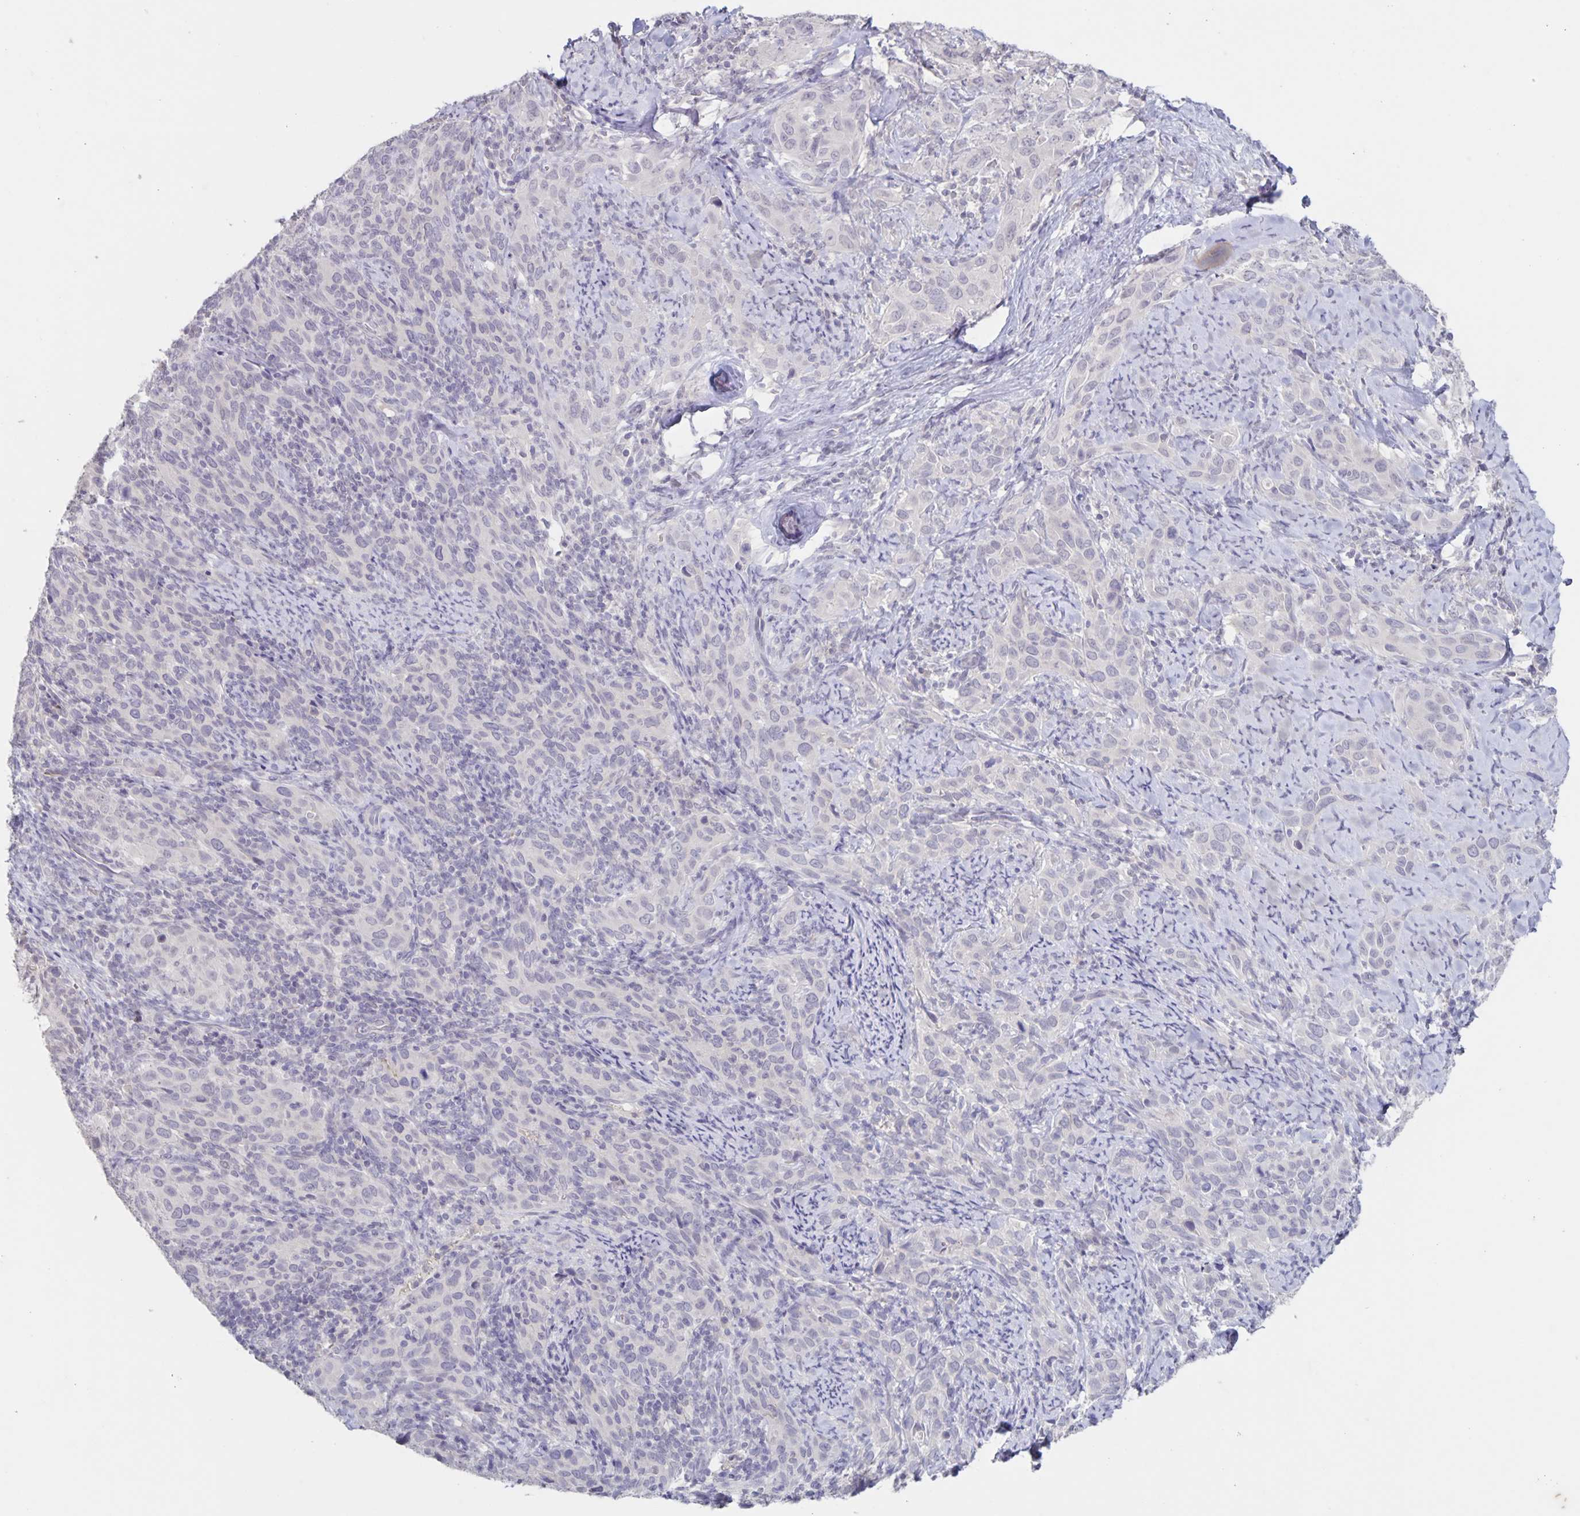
{"staining": {"intensity": "negative", "quantity": "none", "location": "none"}, "tissue": "cervical cancer", "cell_type": "Tumor cells", "image_type": "cancer", "snomed": [{"axis": "morphology", "description": "Squamous cell carcinoma, NOS"}, {"axis": "topography", "description": "Cervix"}], "caption": "High magnification brightfield microscopy of cervical cancer (squamous cell carcinoma) stained with DAB (brown) and counterstained with hematoxylin (blue): tumor cells show no significant staining.", "gene": "INSL5", "patient": {"sex": "female", "age": 51}}